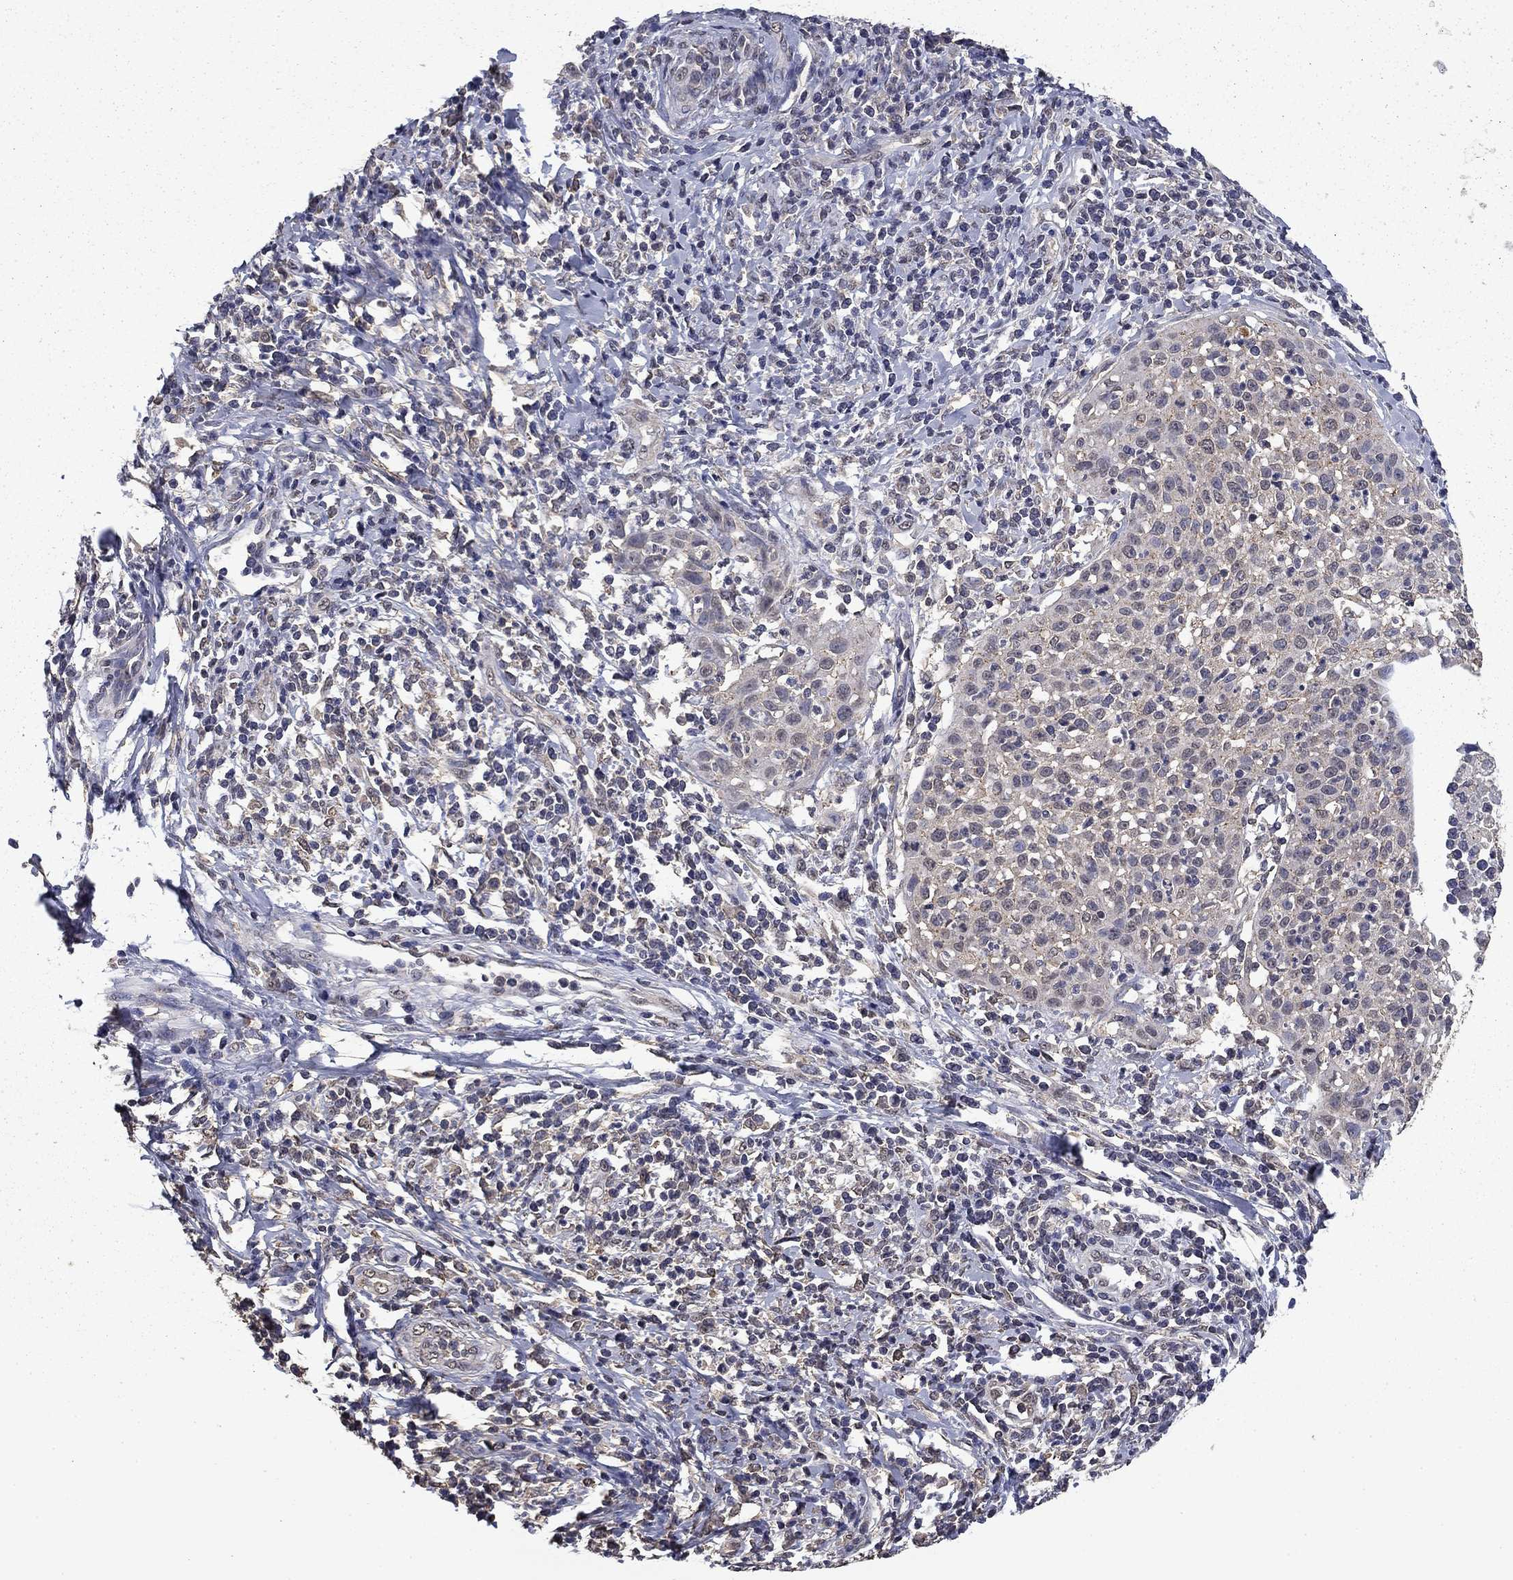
{"staining": {"intensity": "negative", "quantity": "none", "location": "none"}, "tissue": "cervical cancer", "cell_type": "Tumor cells", "image_type": "cancer", "snomed": [{"axis": "morphology", "description": "Squamous cell carcinoma, NOS"}, {"axis": "topography", "description": "Cervix"}], "caption": "Immunohistochemistry (IHC) histopathology image of neoplastic tissue: human cervical cancer (squamous cell carcinoma) stained with DAB demonstrates no significant protein staining in tumor cells.", "gene": "MFAP3L", "patient": {"sex": "female", "age": 26}}